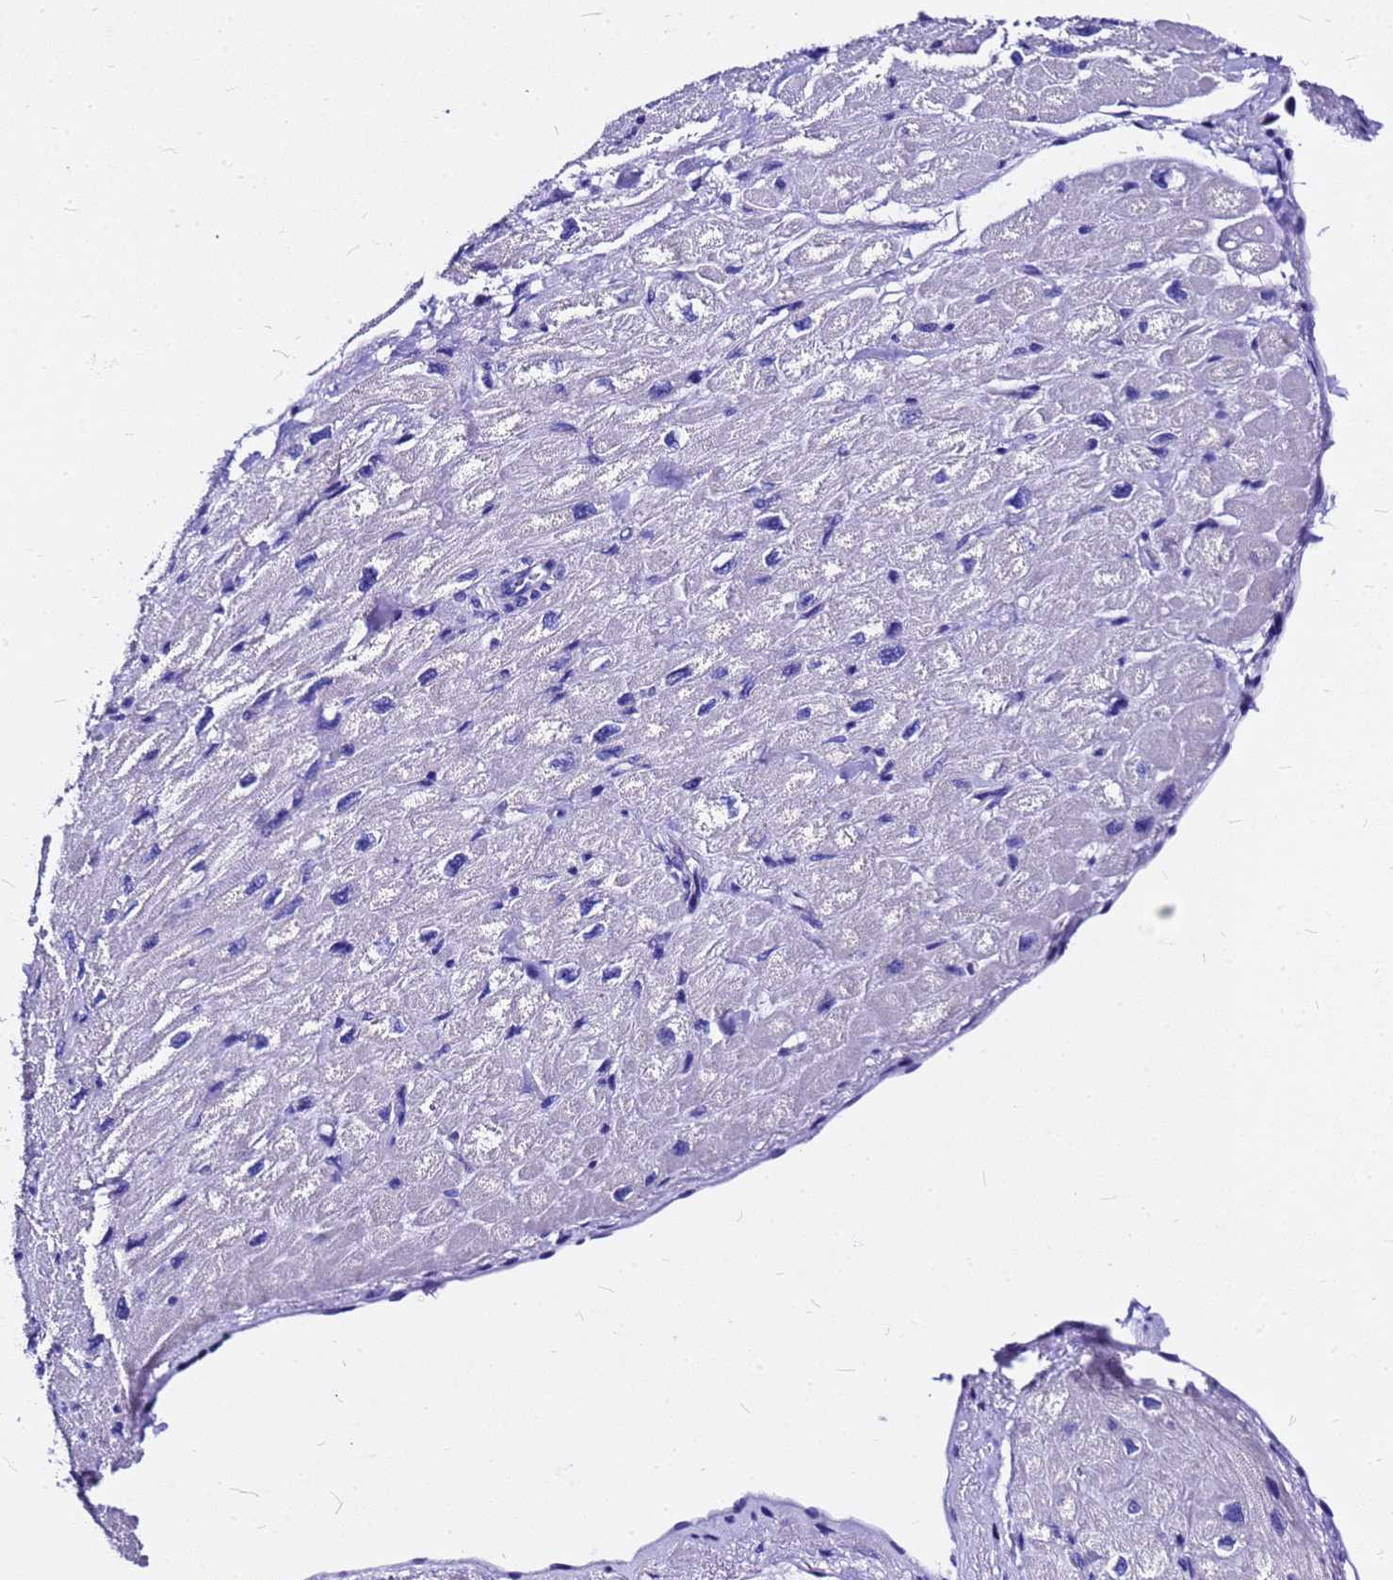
{"staining": {"intensity": "negative", "quantity": "none", "location": "none"}, "tissue": "heart muscle", "cell_type": "Cardiomyocytes", "image_type": "normal", "snomed": [{"axis": "morphology", "description": "Normal tissue, NOS"}, {"axis": "topography", "description": "Heart"}], "caption": "The photomicrograph reveals no staining of cardiomyocytes in normal heart muscle.", "gene": "HERC4", "patient": {"sex": "male", "age": 65}}